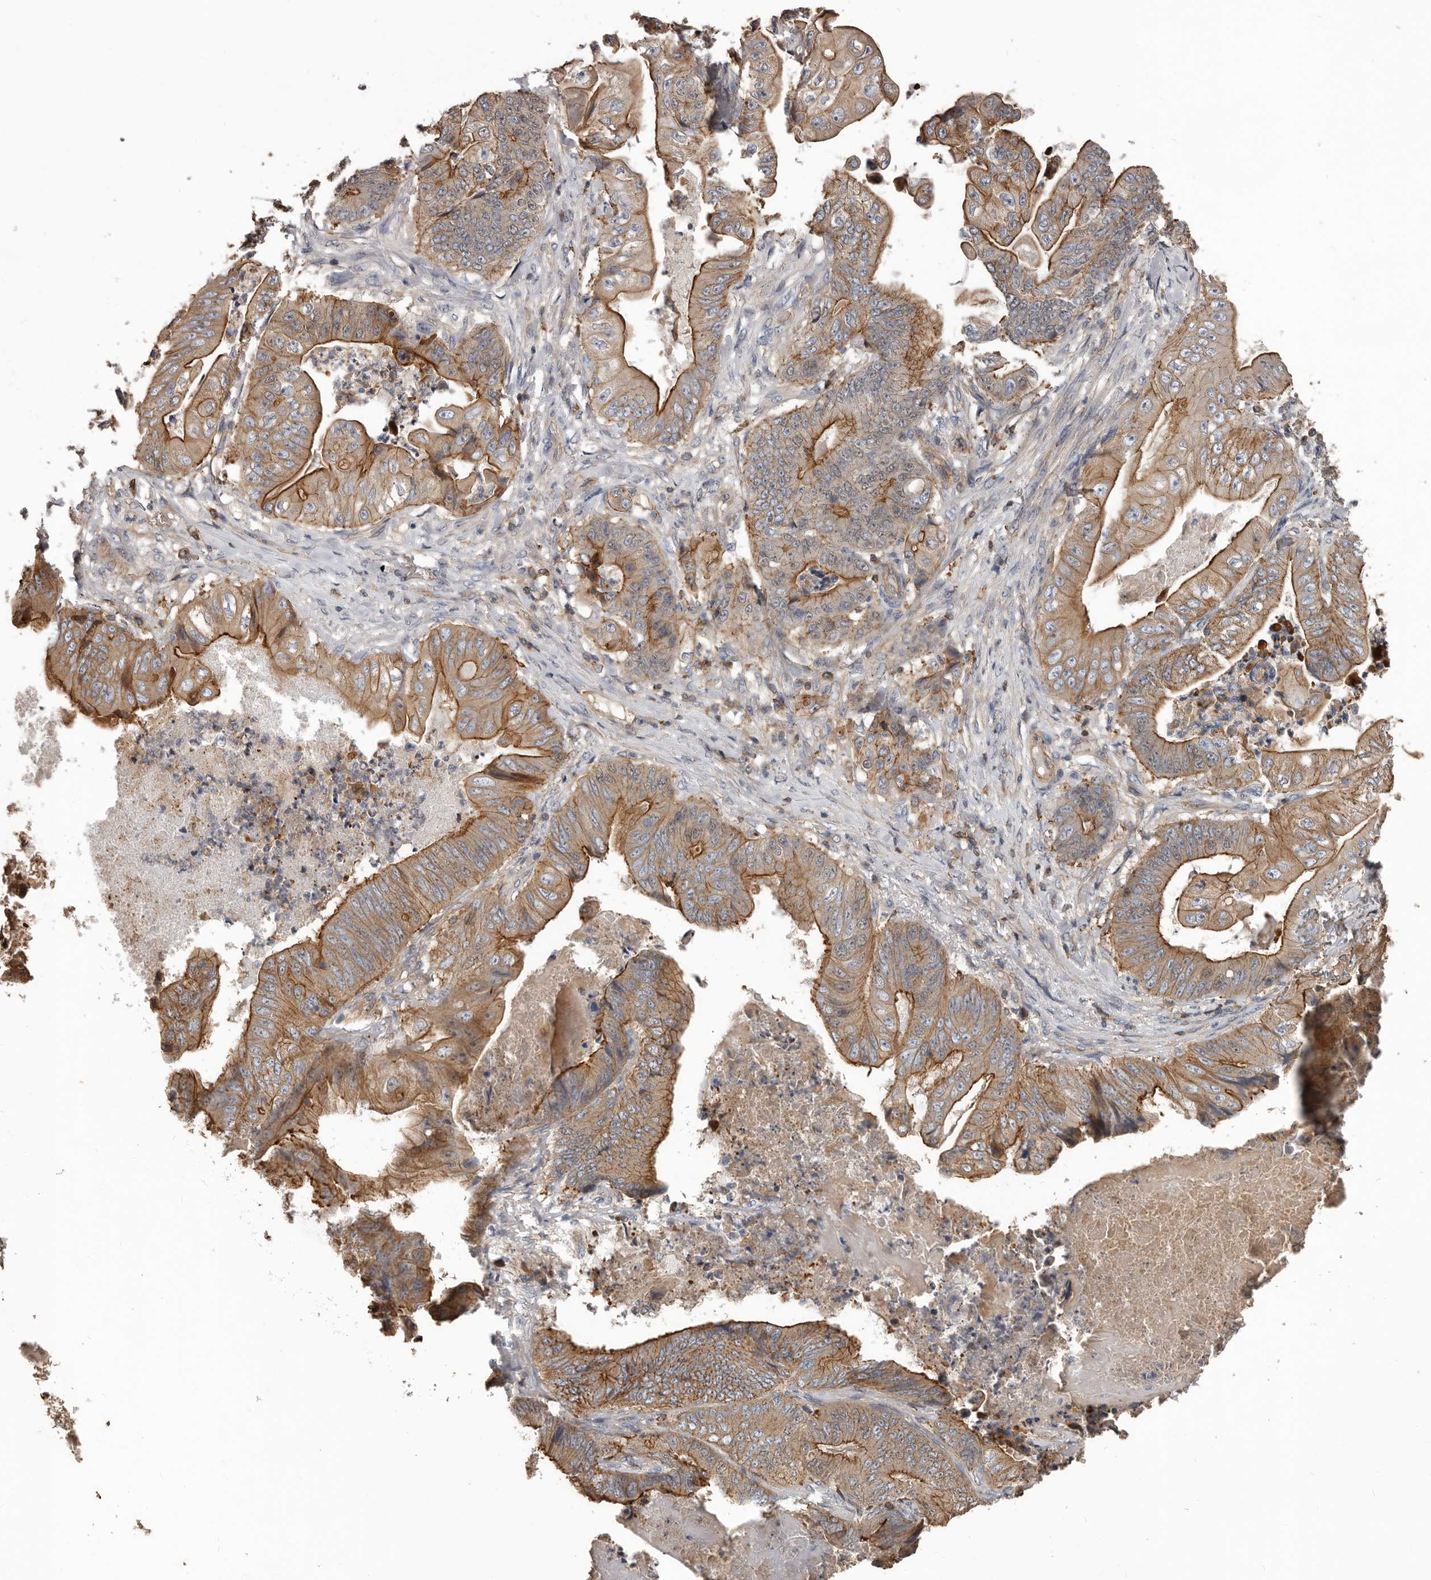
{"staining": {"intensity": "moderate", "quantity": ">75%", "location": "cytoplasmic/membranous"}, "tissue": "stomach cancer", "cell_type": "Tumor cells", "image_type": "cancer", "snomed": [{"axis": "morphology", "description": "Adenocarcinoma, NOS"}, {"axis": "topography", "description": "Stomach"}], "caption": "Stomach cancer (adenocarcinoma) stained with IHC displays moderate cytoplasmic/membranous expression in about >75% of tumor cells.", "gene": "PNRC2", "patient": {"sex": "female", "age": 73}}